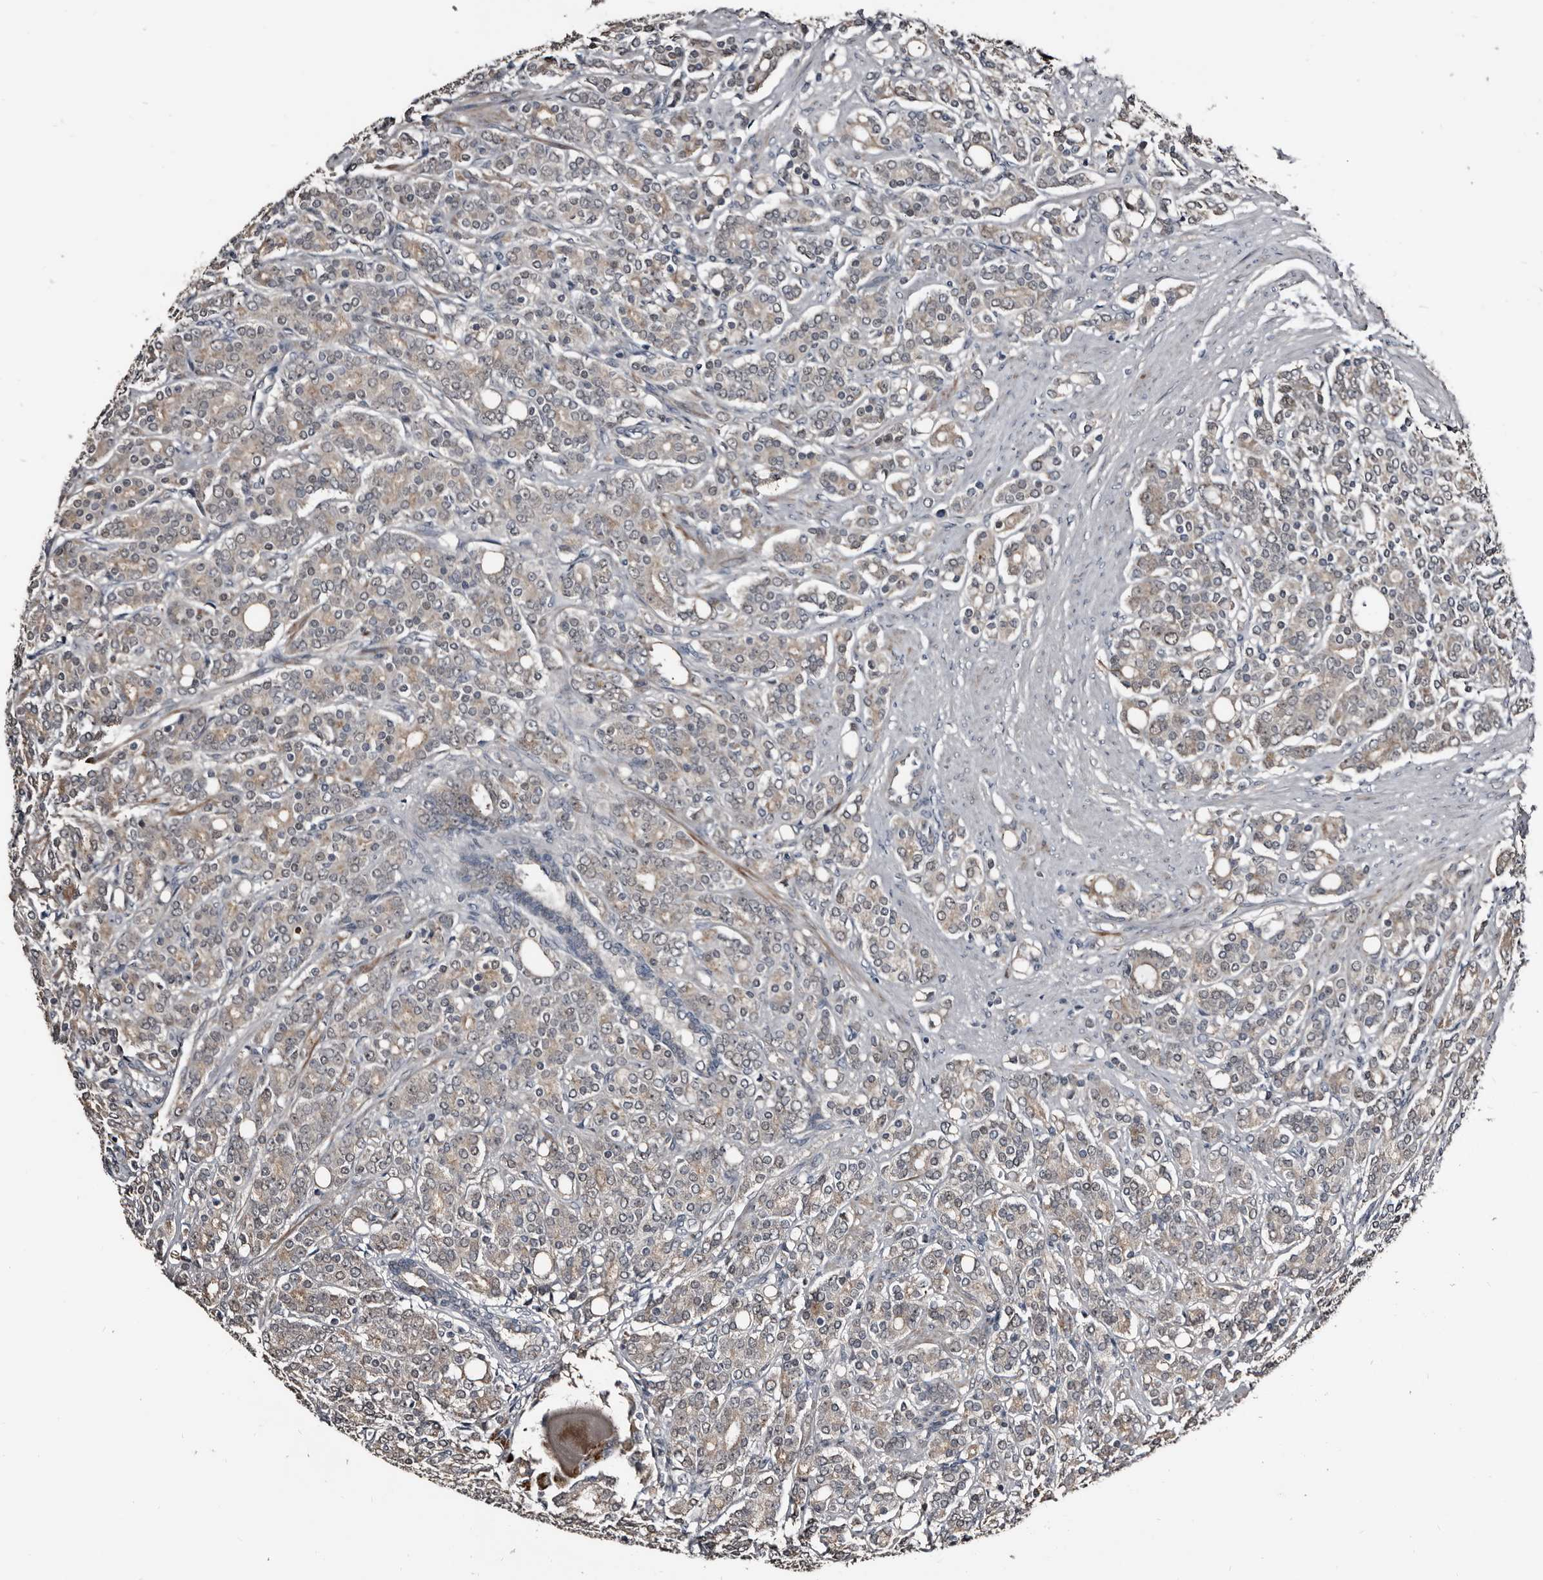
{"staining": {"intensity": "weak", "quantity": "<25%", "location": "cytoplasmic/membranous"}, "tissue": "prostate cancer", "cell_type": "Tumor cells", "image_type": "cancer", "snomed": [{"axis": "morphology", "description": "Adenocarcinoma, High grade"}, {"axis": "topography", "description": "Prostate"}], "caption": "The micrograph displays no significant positivity in tumor cells of prostate cancer. (DAB (3,3'-diaminobenzidine) IHC, high magnification).", "gene": "DHPS", "patient": {"sex": "male", "age": 62}}